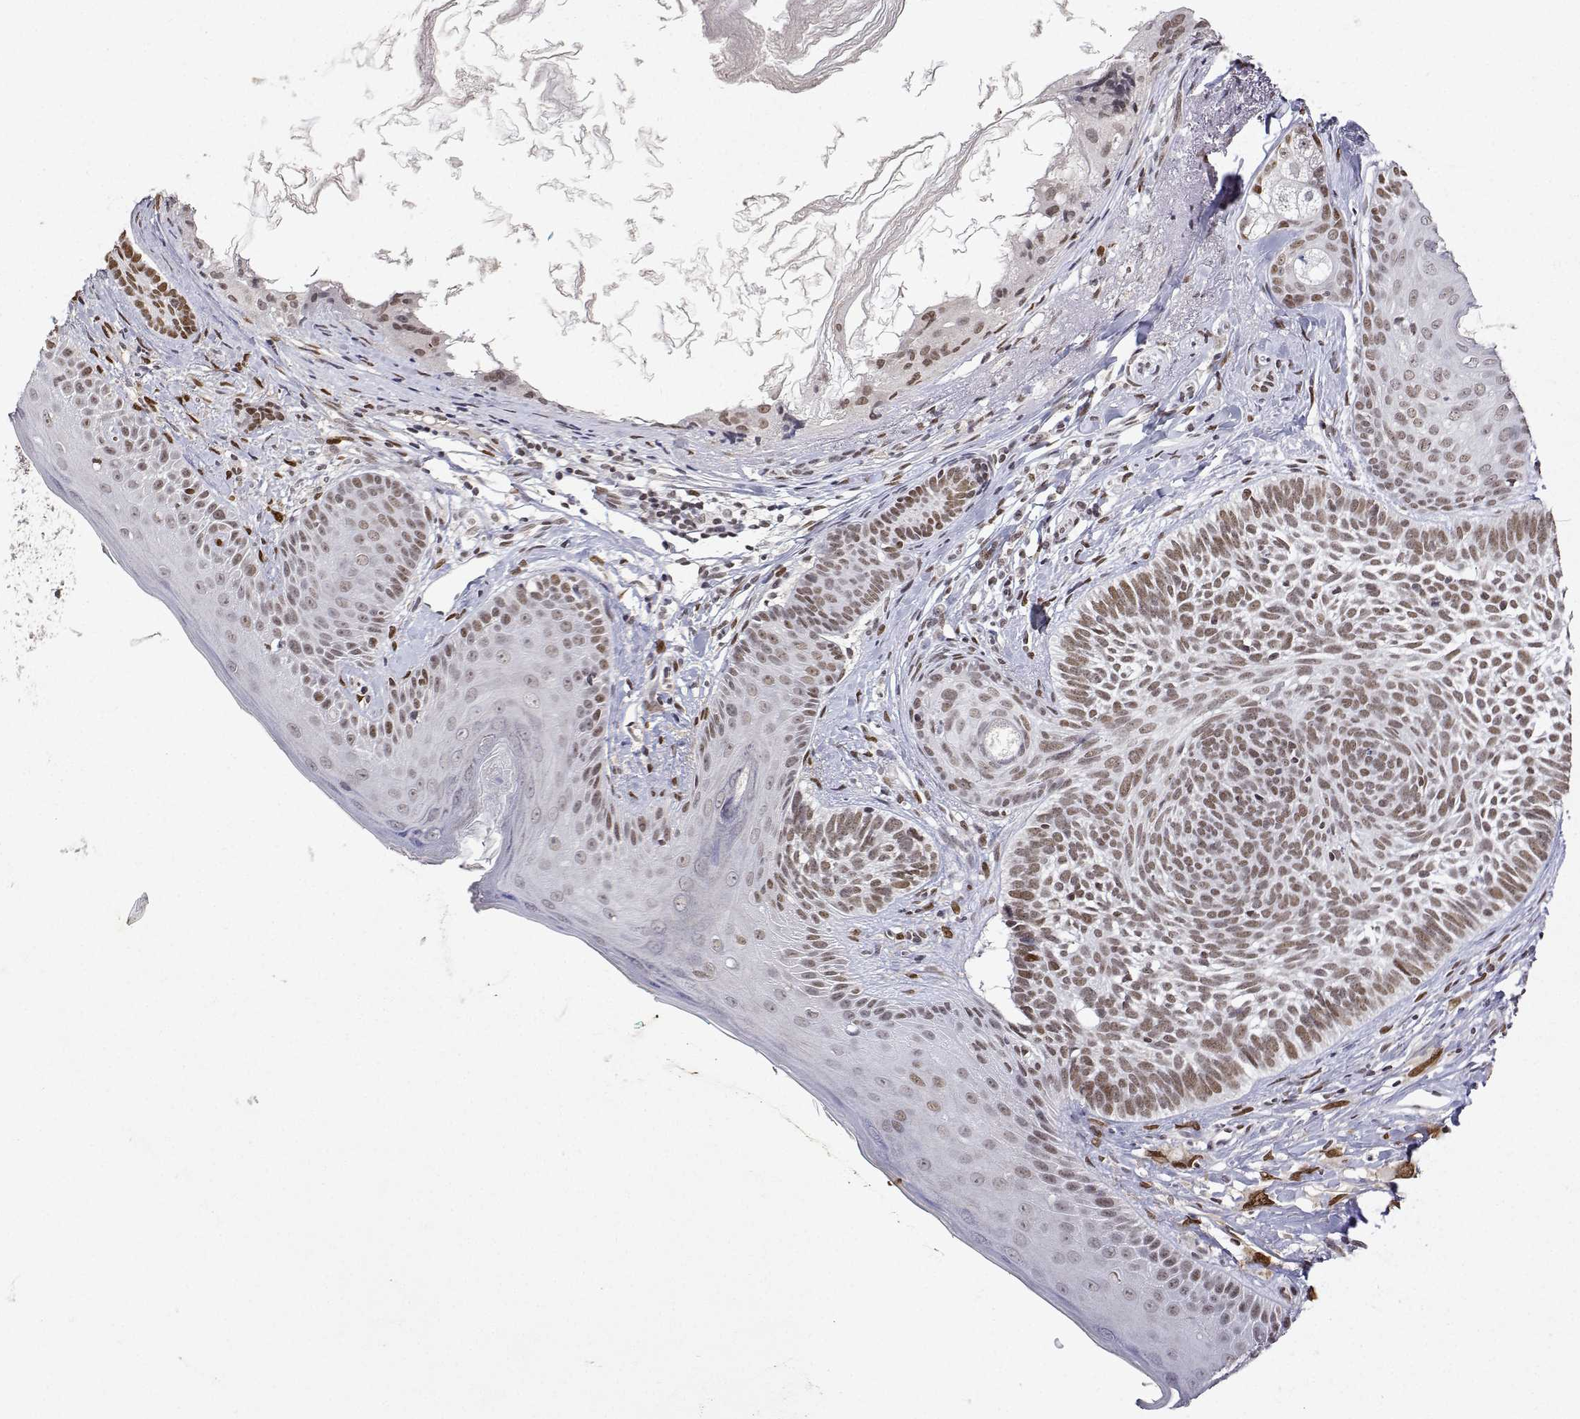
{"staining": {"intensity": "moderate", "quantity": ">75%", "location": "nuclear"}, "tissue": "skin cancer", "cell_type": "Tumor cells", "image_type": "cancer", "snomed": [{"axis": "morphology", "description": "Basal cell carcinoma"}, {"axis": "topography", "description": "Skin"}], "caption": "DAB immunohistochemical staining of human skin cancer reveals moderate nuclear protein staining in about >75% of tumor cells.", "gene": "XPC", "patient": {"sex": "female", "age": 74}}